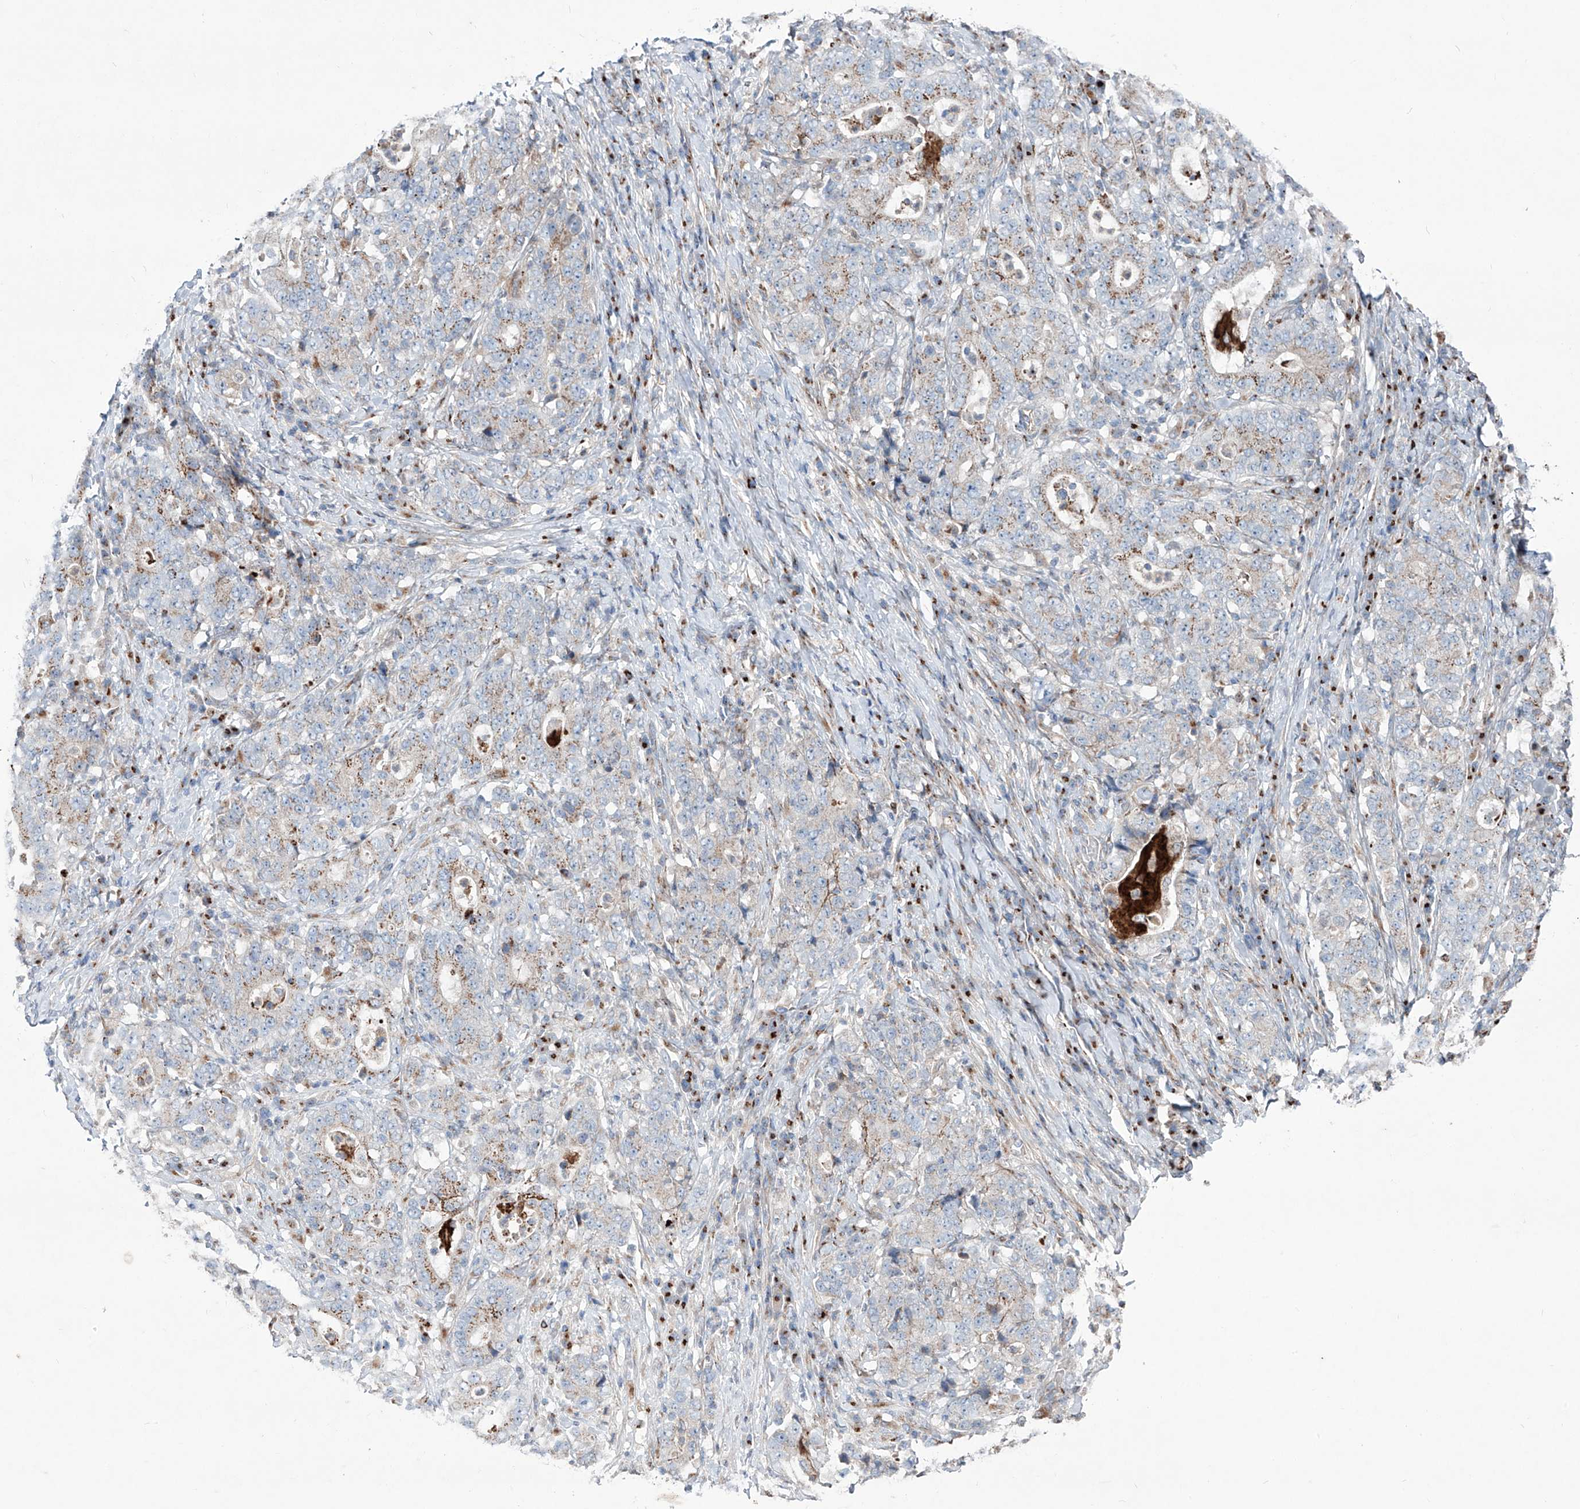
{"staining": {"intensity": "weak", "quantity": "25%-75%", "location": "cytoplasmic/membranous"}, "tissue": "stomach cancer", "cell_type": "Tumor cells", "image_type": "cancer", "snomed": [{"axis": "morphology", "description": "Normal tissue, NOS"}, {"axis": "morphology", "description": "Adenocarcinoma, NOS"}, {"axis": "topography", "description": "Stomach, upper"}, {"axis": "topography", "description": "Stomach"}], "caption": "Immunohistochemical staining of adenocarcinoma (stomach) shows weak cytoplasmic/membranous protein expression in approximately 25%-75% of tumor cells.", "gene": "CDH5", "patient": {"sex": "male", "age": 59}}